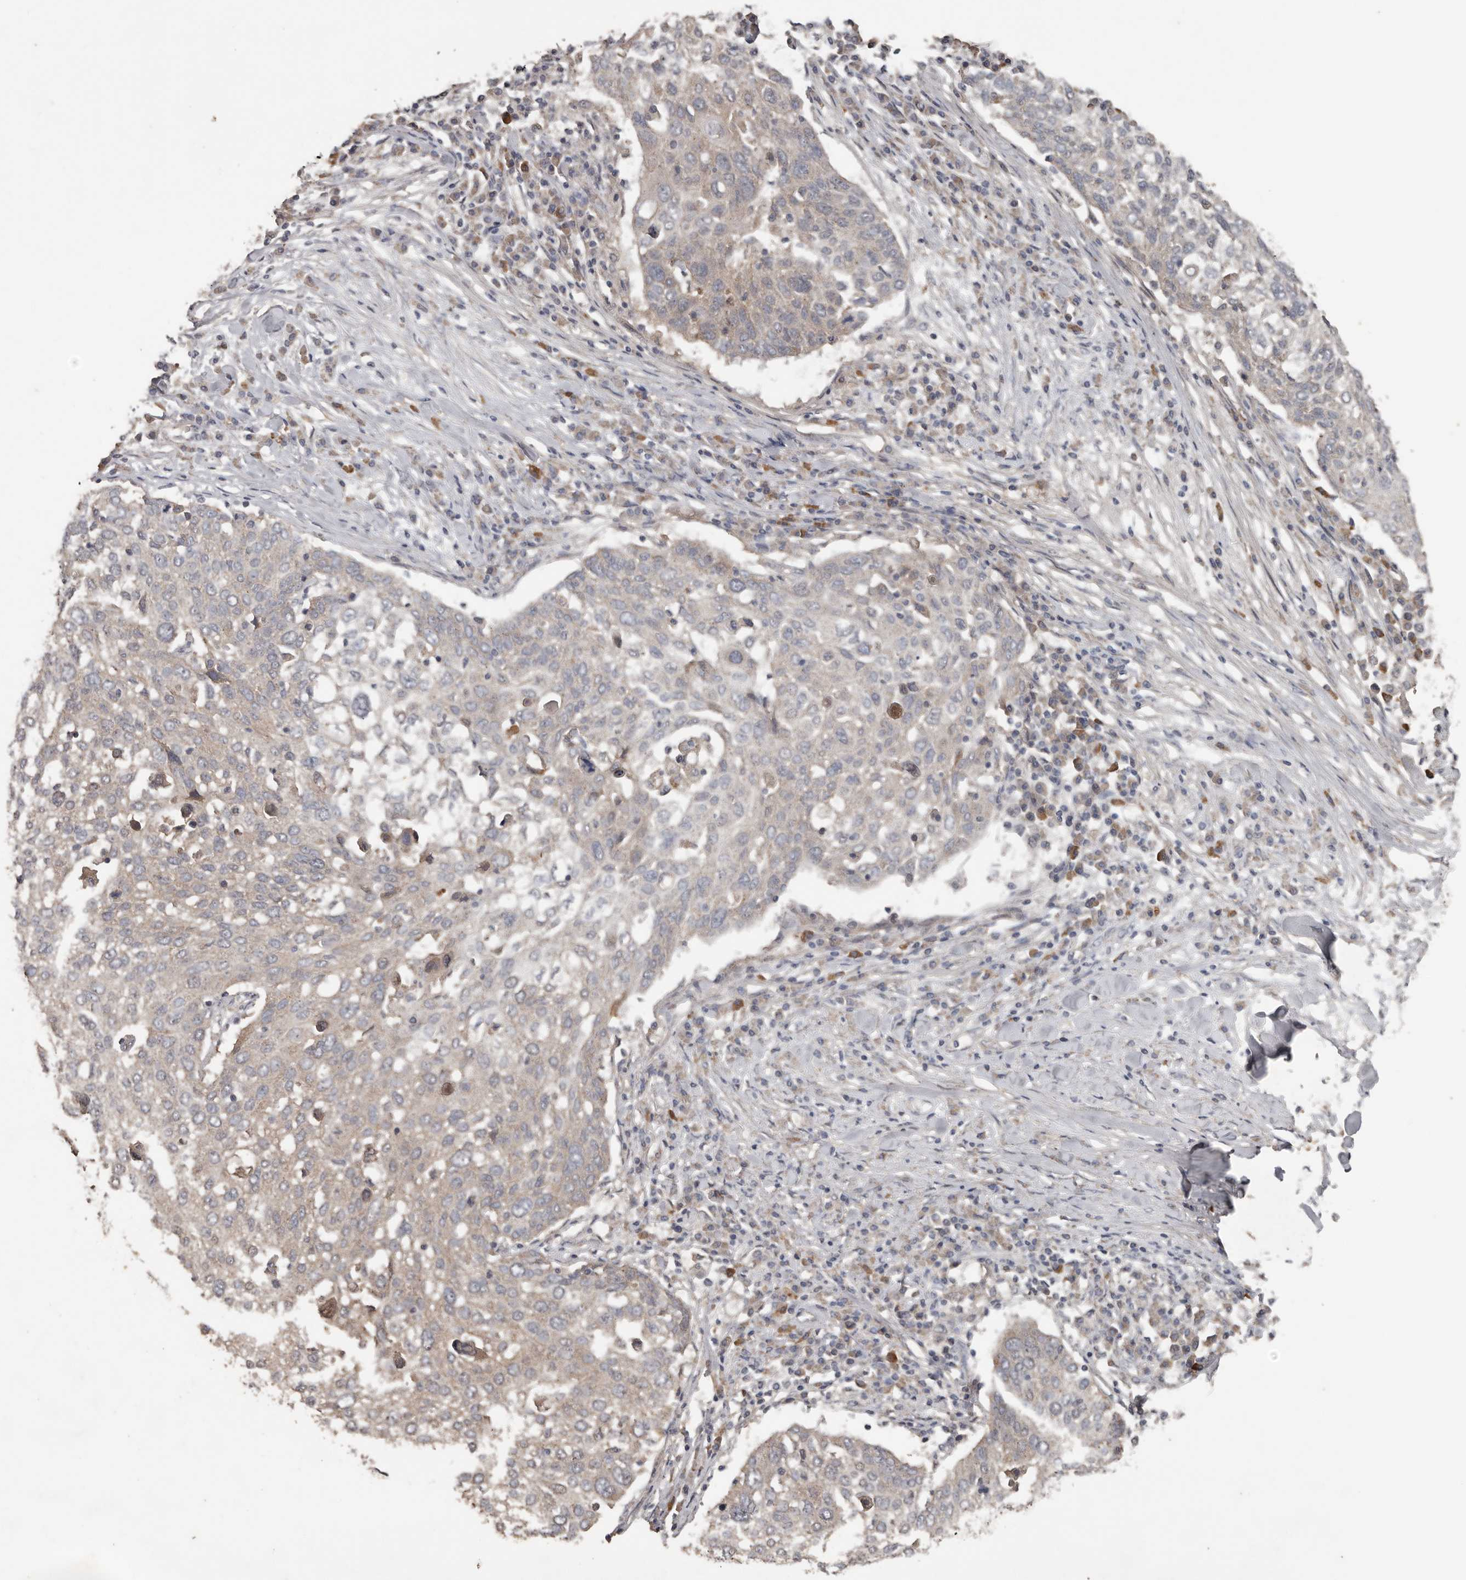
{"staining": {"intensity": "weak", "quantity": "<25%", "location": "cytoplasmic/membranous"}, "tissue": "lung cancer", "cell_type": "Tumor cells", "image_type": "cancer", "snomed": [{"axis": "morphology", "description": "Squamous cell carcinoma, NOS"}, {"axis": "topography", "description": "Lung"}], "caption": "Tumor cells are negative for protein expression in human lung cancer. (DAB IHC with hematoxylin counter stain).", "gene": "HYAL4", "patient": {"sex": "male", "age": 65}}